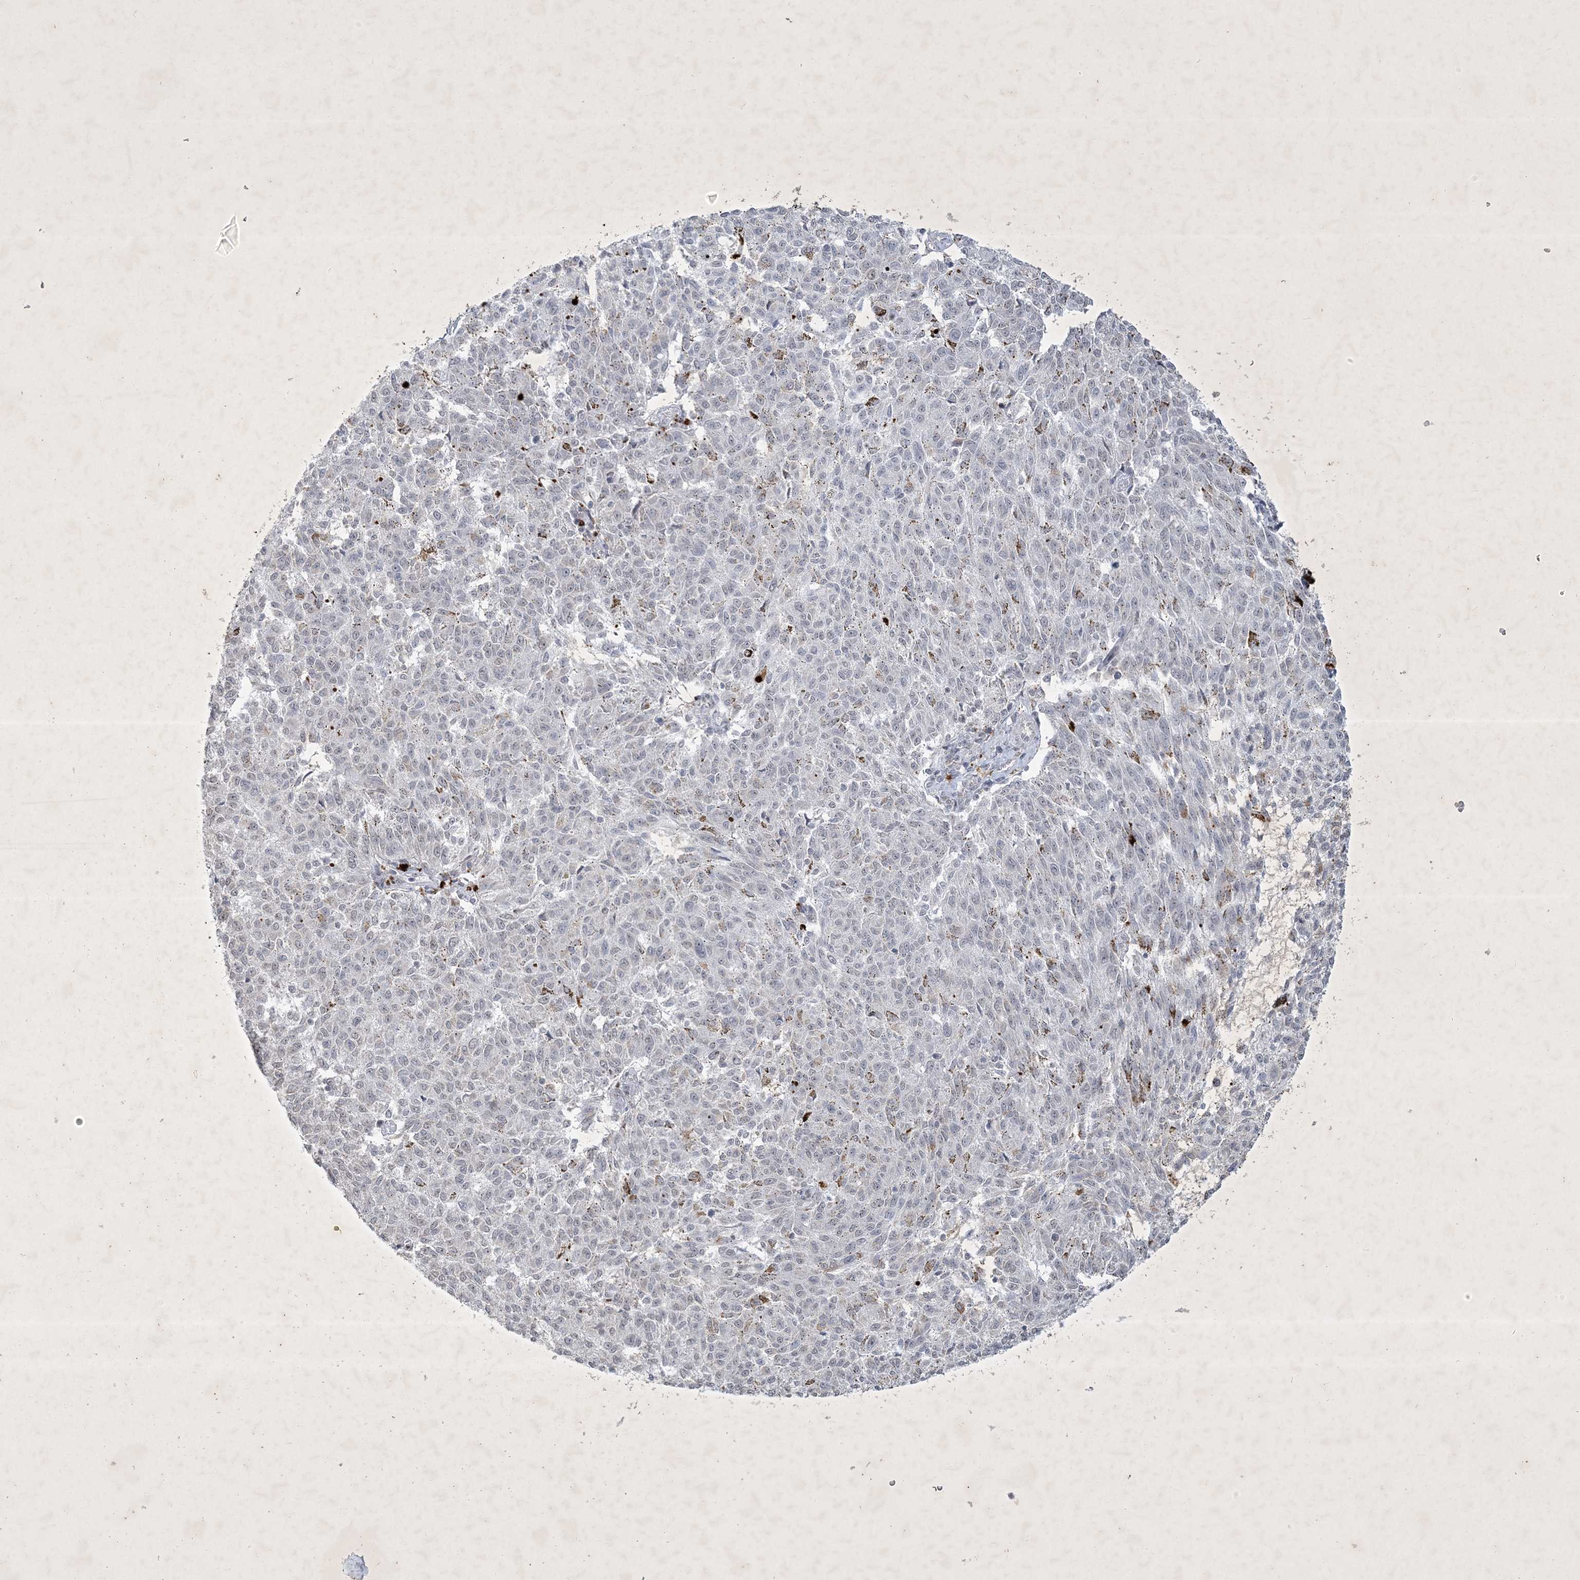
{"staining": {"intensity": "negative", "quantity": "none", "location": "none"}, "tissue": "melanoma", "cell_type": "Tumor cells", "image_type": "cancer", "snomed": [{"axis": "morphology", "description": "Malignant melanoma, NOS"}, {"axis": "topography", "description": "Skin"}], "caption": "Immunohistochemistry (IHC) image of human melanoma stained for a protein (brown), which shows no staining in tumor cells. (DAB immunohistochemistry visualized using brightfield microscopy, high magnification).", "gene": "ZBTB9", "patient": {"sex": "female", "age": 72}}